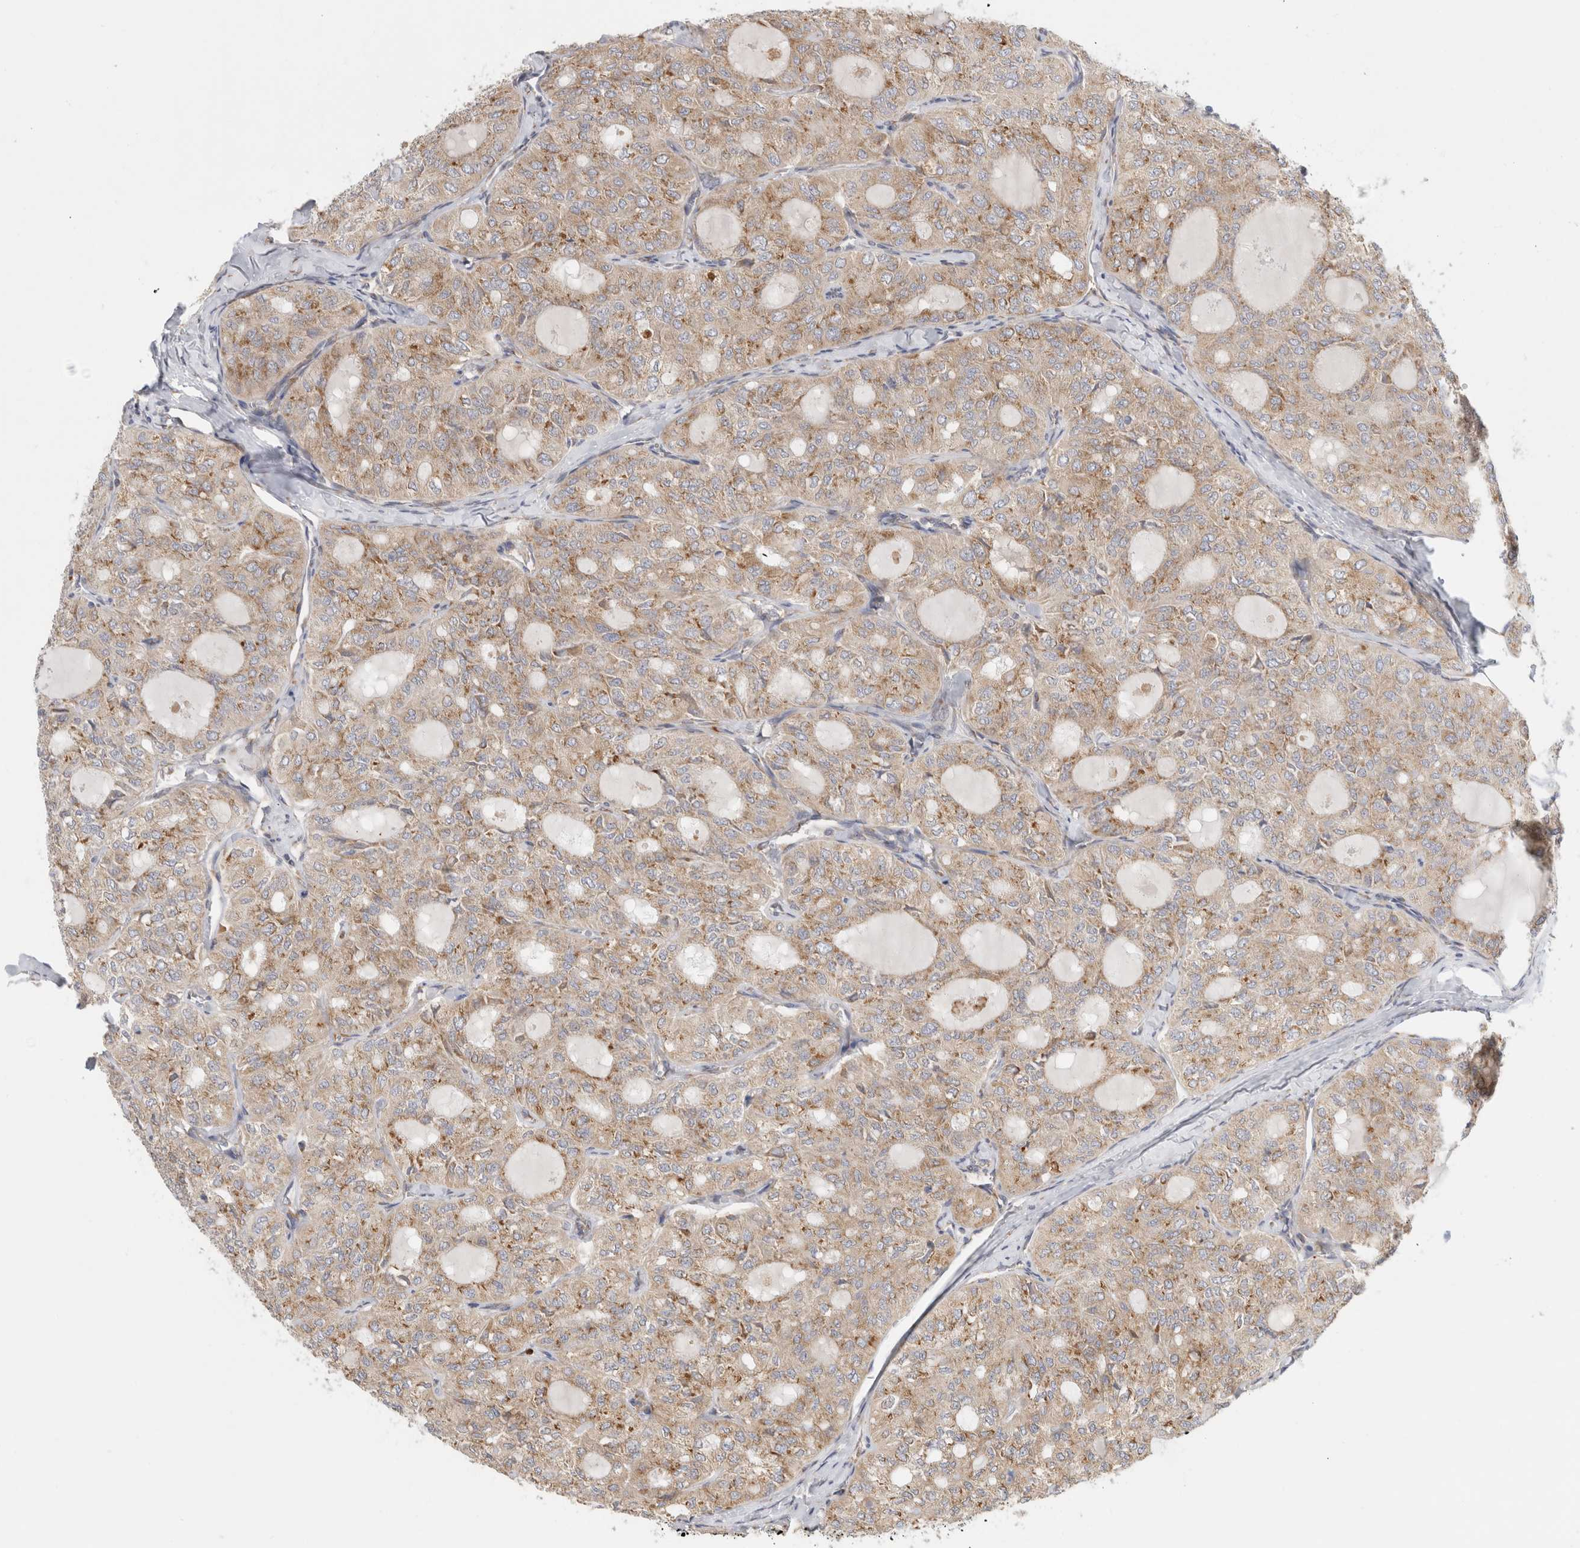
{"staining": {"intensity": "moderate", "quantity": ">75%", "location": "cytoplasmic/membranous"}, "tissue": "thyroid cancer", "cell_type": "Tumor cells", "image_type": "cancer", "snomed": [{"axis": "morphology", "description": "Follicular adenoma carcinoma, NOS"}, {"axis": "topography", "description": "Thyroid gland"}], "caption": "Thyroid follicular adenoma carcinoma was stained to show a protein in brown. There is medium levels of moderate cytoplasmic/membranous staining in approximately >75% of tumor cells. Nuclei are stained in blue.", "gene": "RPN2", "patient": {"sex": "male", "age": 75}}